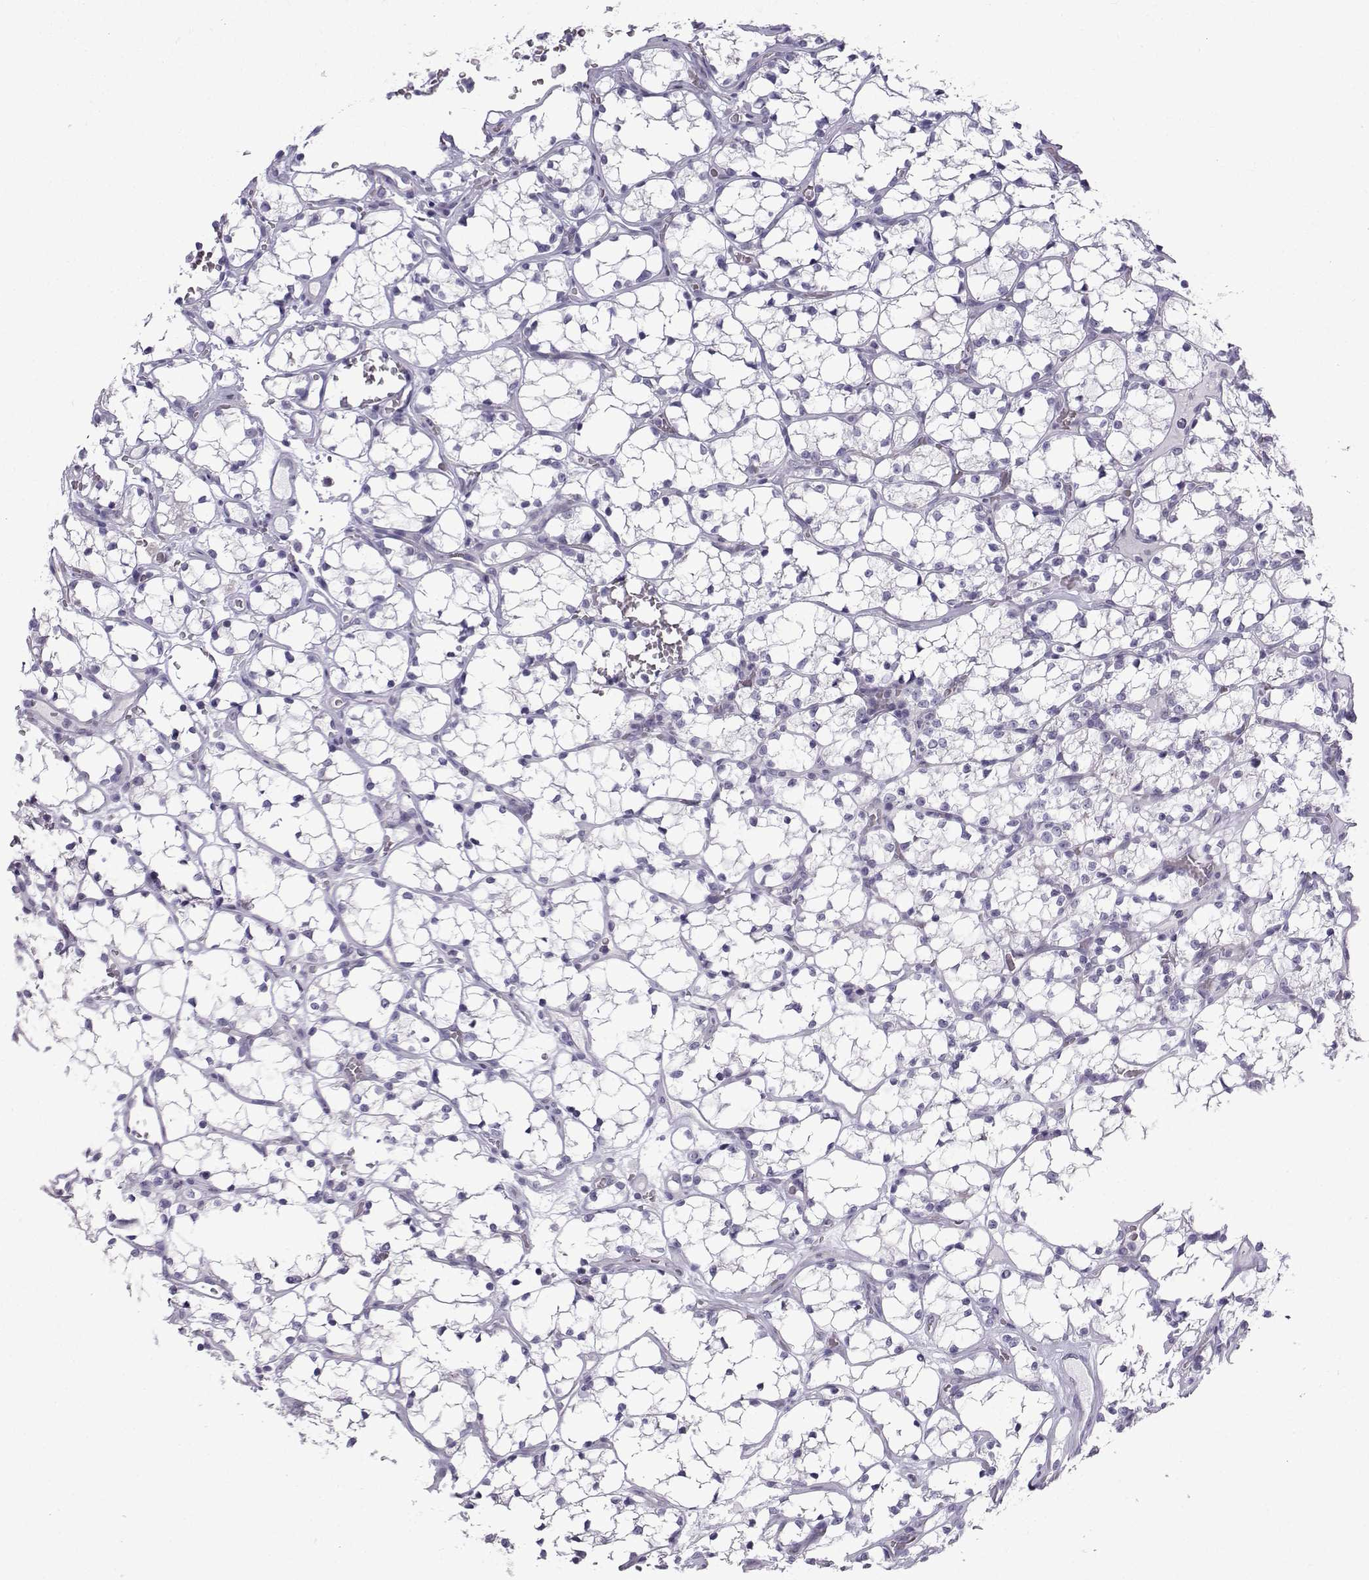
{"staining": {"intensity": "negative", "quantity": "none", "location": "none"}, "tissue": "renal cancer", "cell_type": "Tumor cells", "image_type": "cancer", "snomed": [{"axis": "morphology", "description": "Adenocarcinoma, NOS"}, {"axis": "topography", "description": "Kidney"}], "caption": "A histopathology image of renal adenocarcinoma stained for a protein shows no brown staining in tumor cells.", "gene": "CFAP53", "patient": {"sex": "female", "age": 69}}